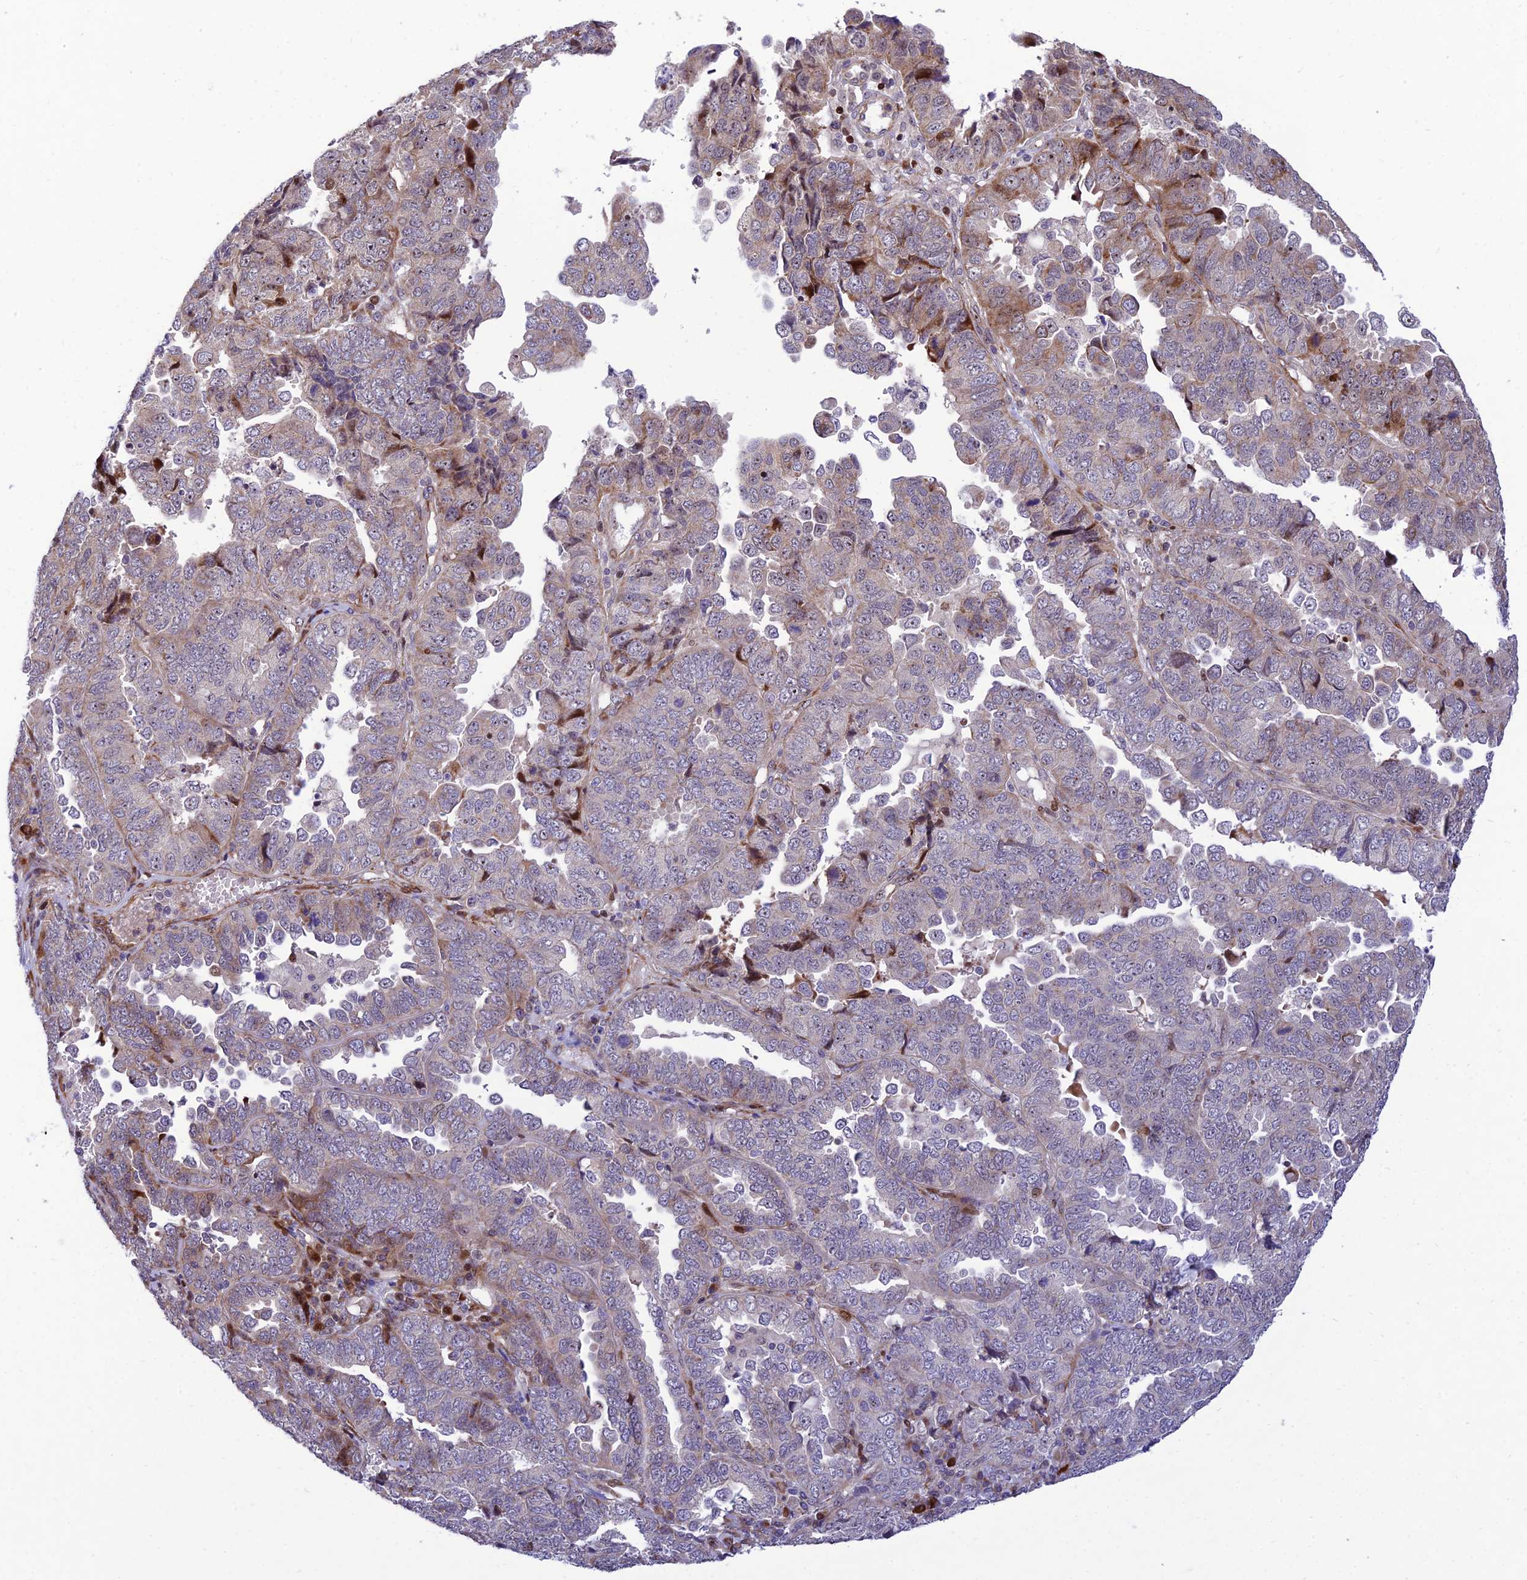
{"staining": {"intensity": "weak", "quantity": "<25%", "location": "cytoplasmic/membranous"}, "tissue": "endometrial cancer", "cell_type": "Tumor cells", "image_type": "cancer", "snomed": [{"axis": "morphology", "description": "Adenocarcinoma, NOS"}, {"axis": "topography", "description": "Endometrium"}], "caption": "Immunohistochemical staining of human adenocarcinoma (endometrial) demonstrates no significant staining in tumor cells.", "gene": "KBTBD7", "patient": {"sex": "female", "age": 79}}